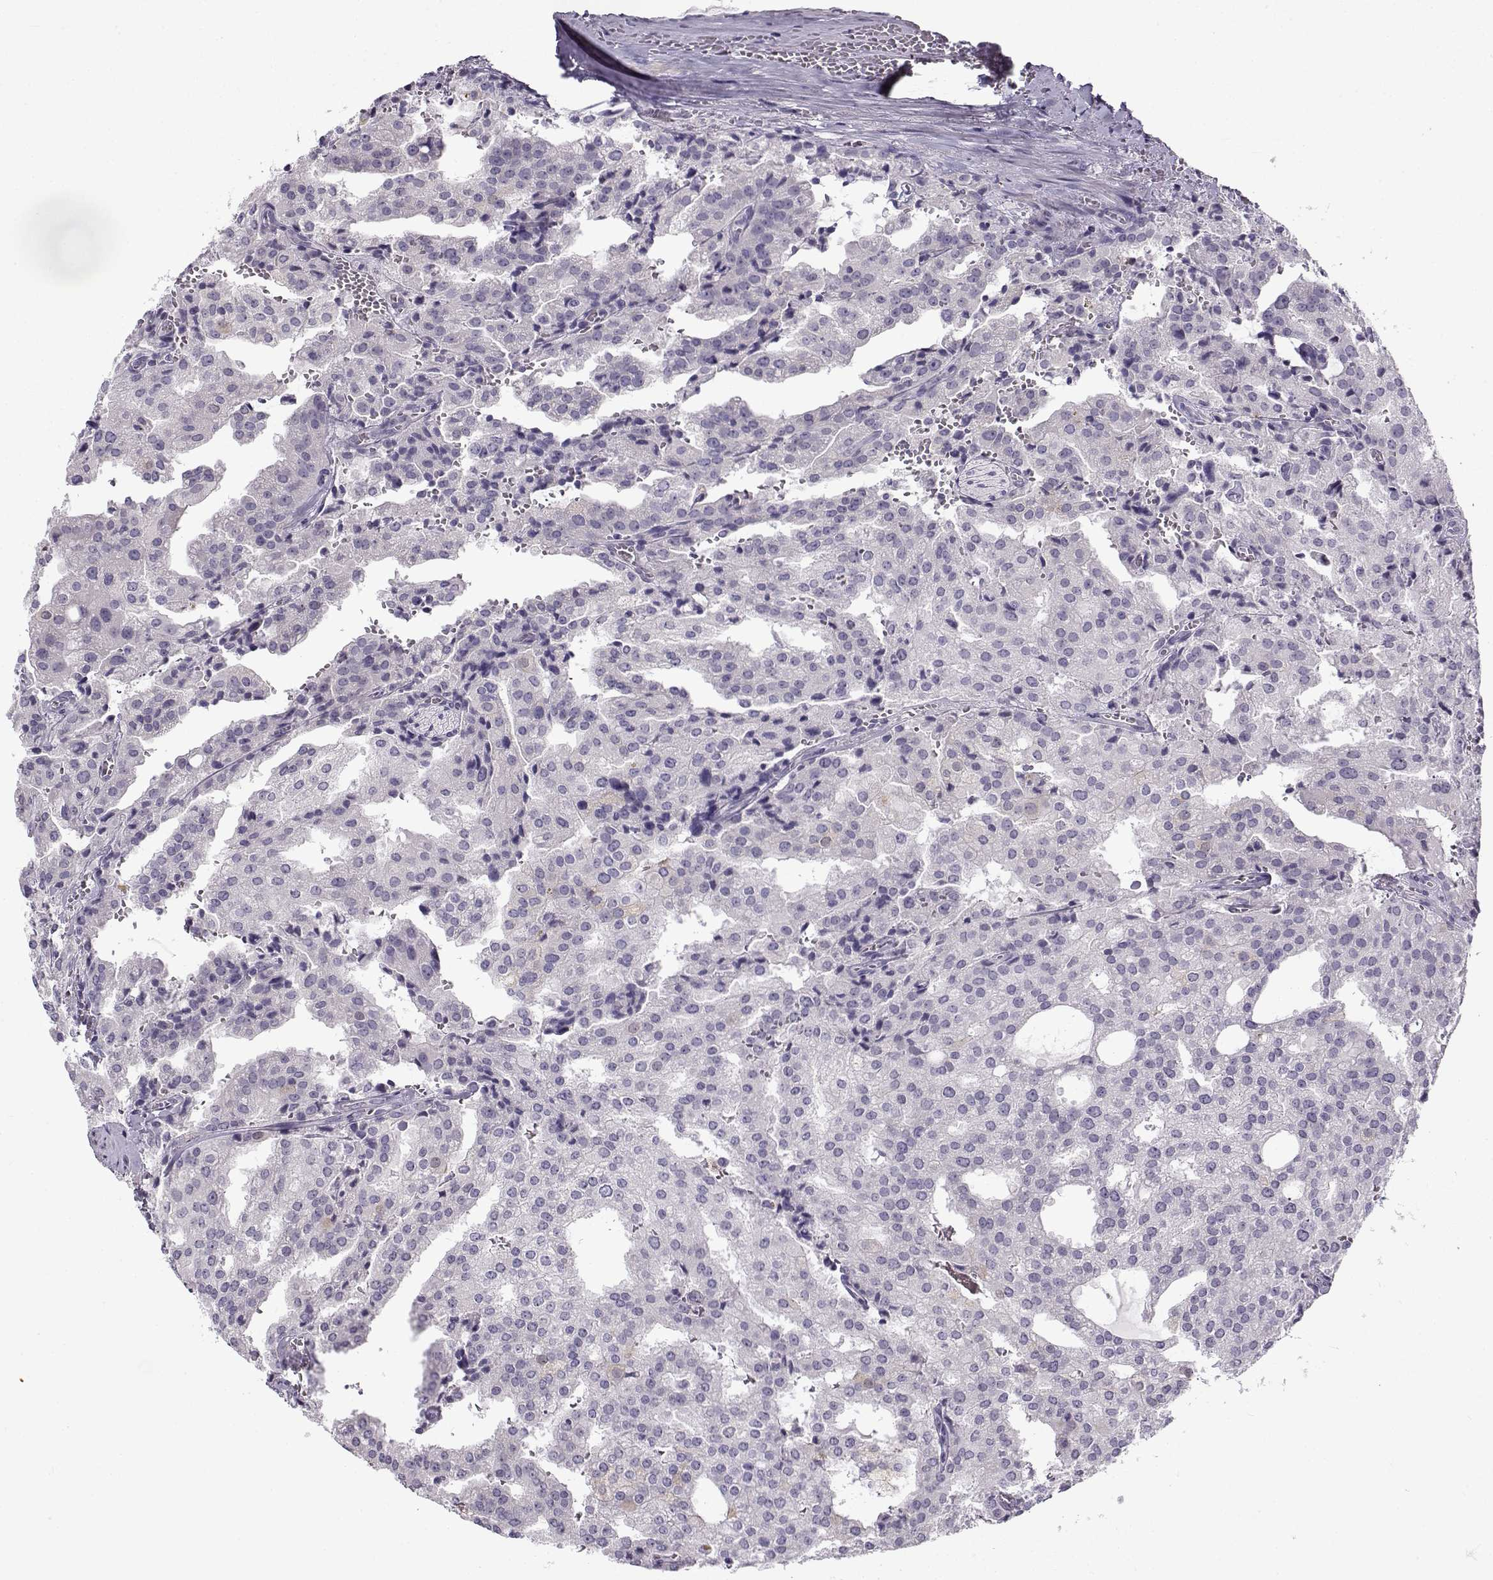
{"staining": {"intensity": "negative", "quantity": "none", "location": "none"}, "tissue": "prostate cancer", "cell_type": "Tumor cells", "image_type": "cancer", "snomed": [{"axis": "morphology", "description": "Adenocarcinoma, High grade"}, {"axis": "topography", "description": "Prostate"}], "caption": "Prostate cancer stained for a protein using immunohistochemistry (IHC) displays no positivity tumor cells.", "gene": "TEX55", "patient": {"sex": "male", "age": 68}}